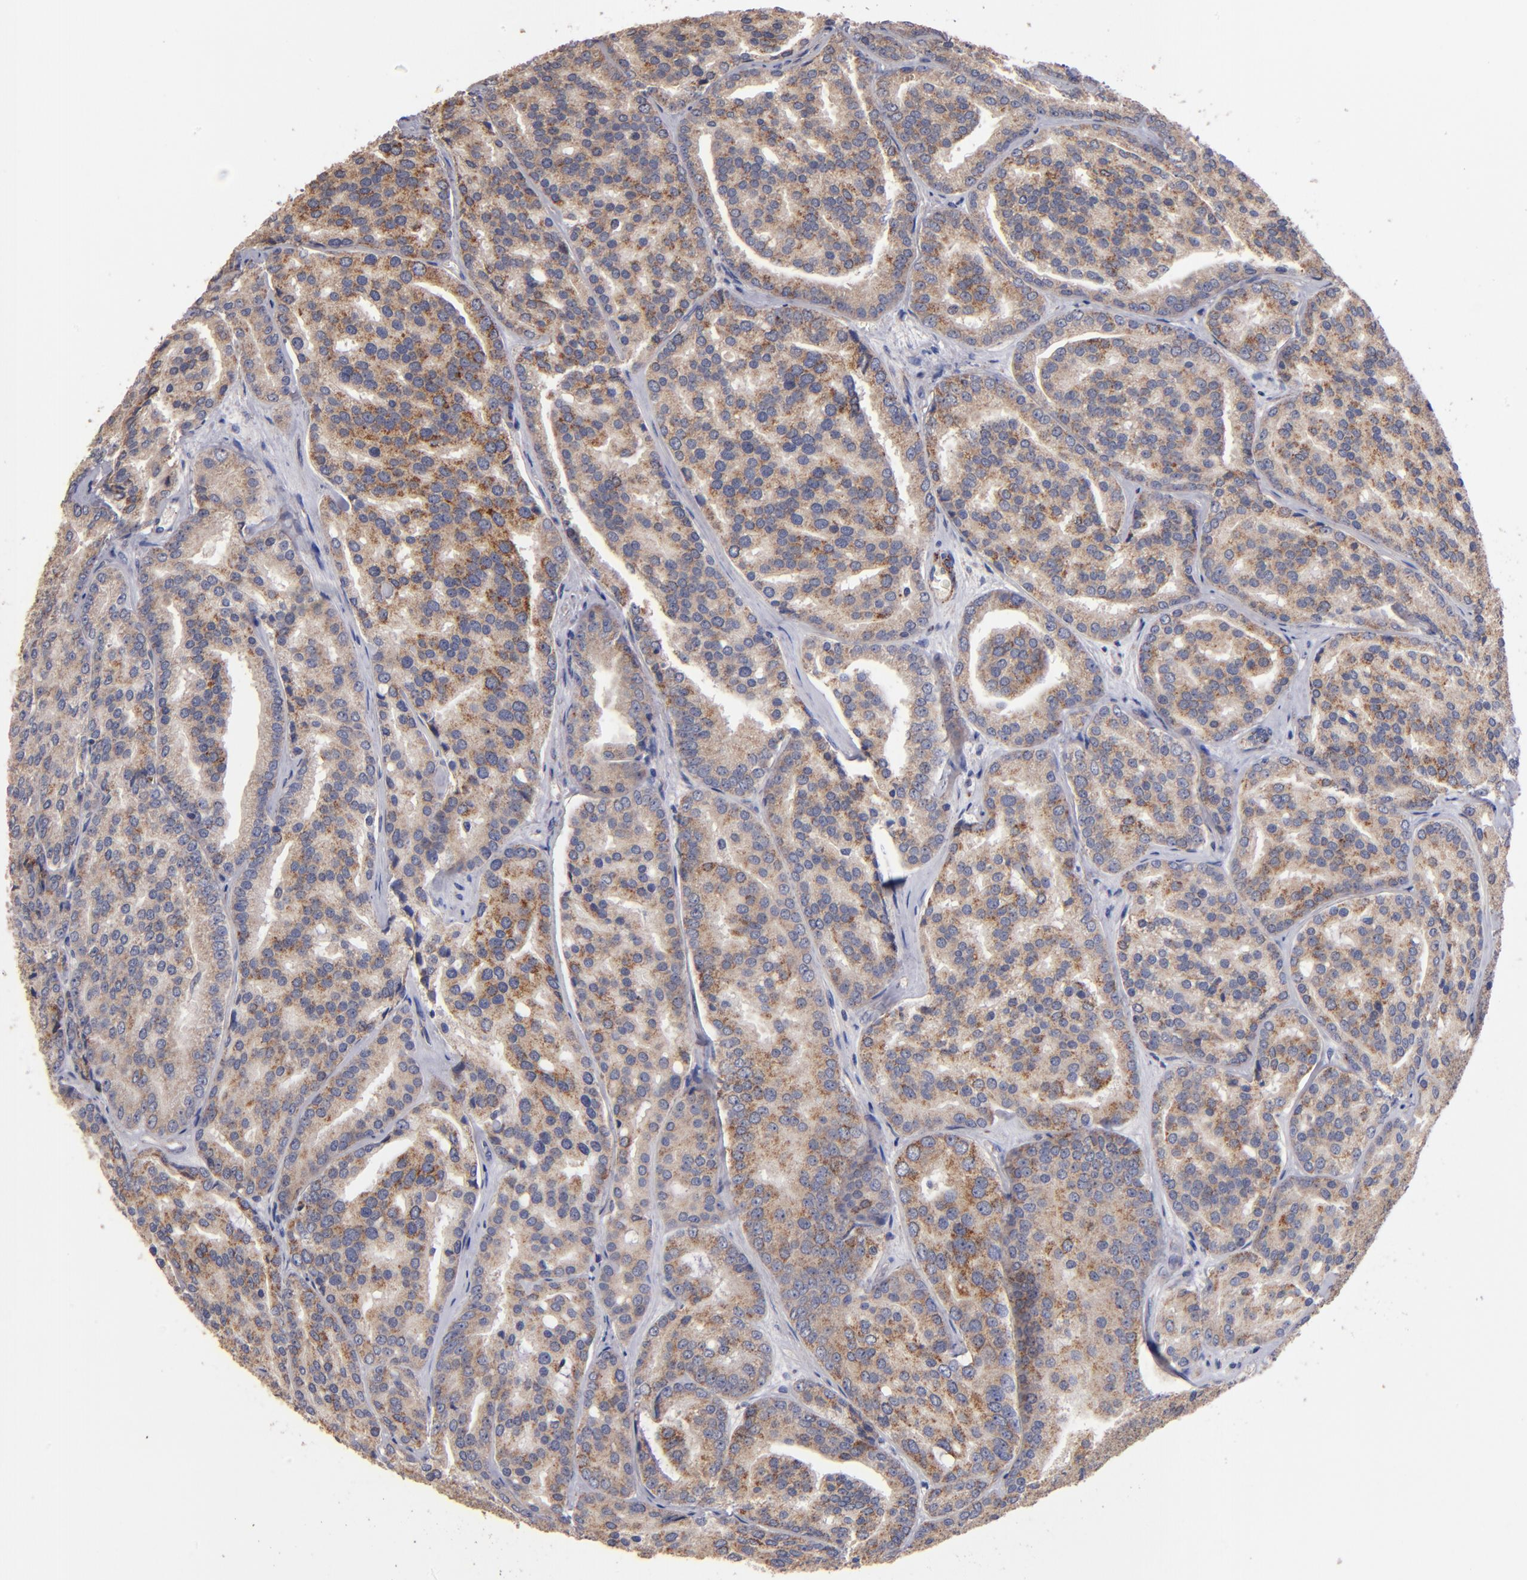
{"staining": {"intensity": "moderate", "quantity": ">75%", "location": "cytoplasmic/membranous"}, "tissue": "prostate cancer", "cell_type": "Tumor cells", "image_type": "cancer", "snomed": [{"axis": "morphology", "description": "Adenocarcinoma, High grade"}, {"axis": "topography", "description": "Prostate"}], "caption": "DAB immunohistochemical staining of human prostate adenocarcinoma (high-grade) displays moderate cytoplasmic/membranous protein positivity in approximately >75% of tumor cells.", "gene": "DIABLO", "patient": {"sex": "male", "age": 64}}